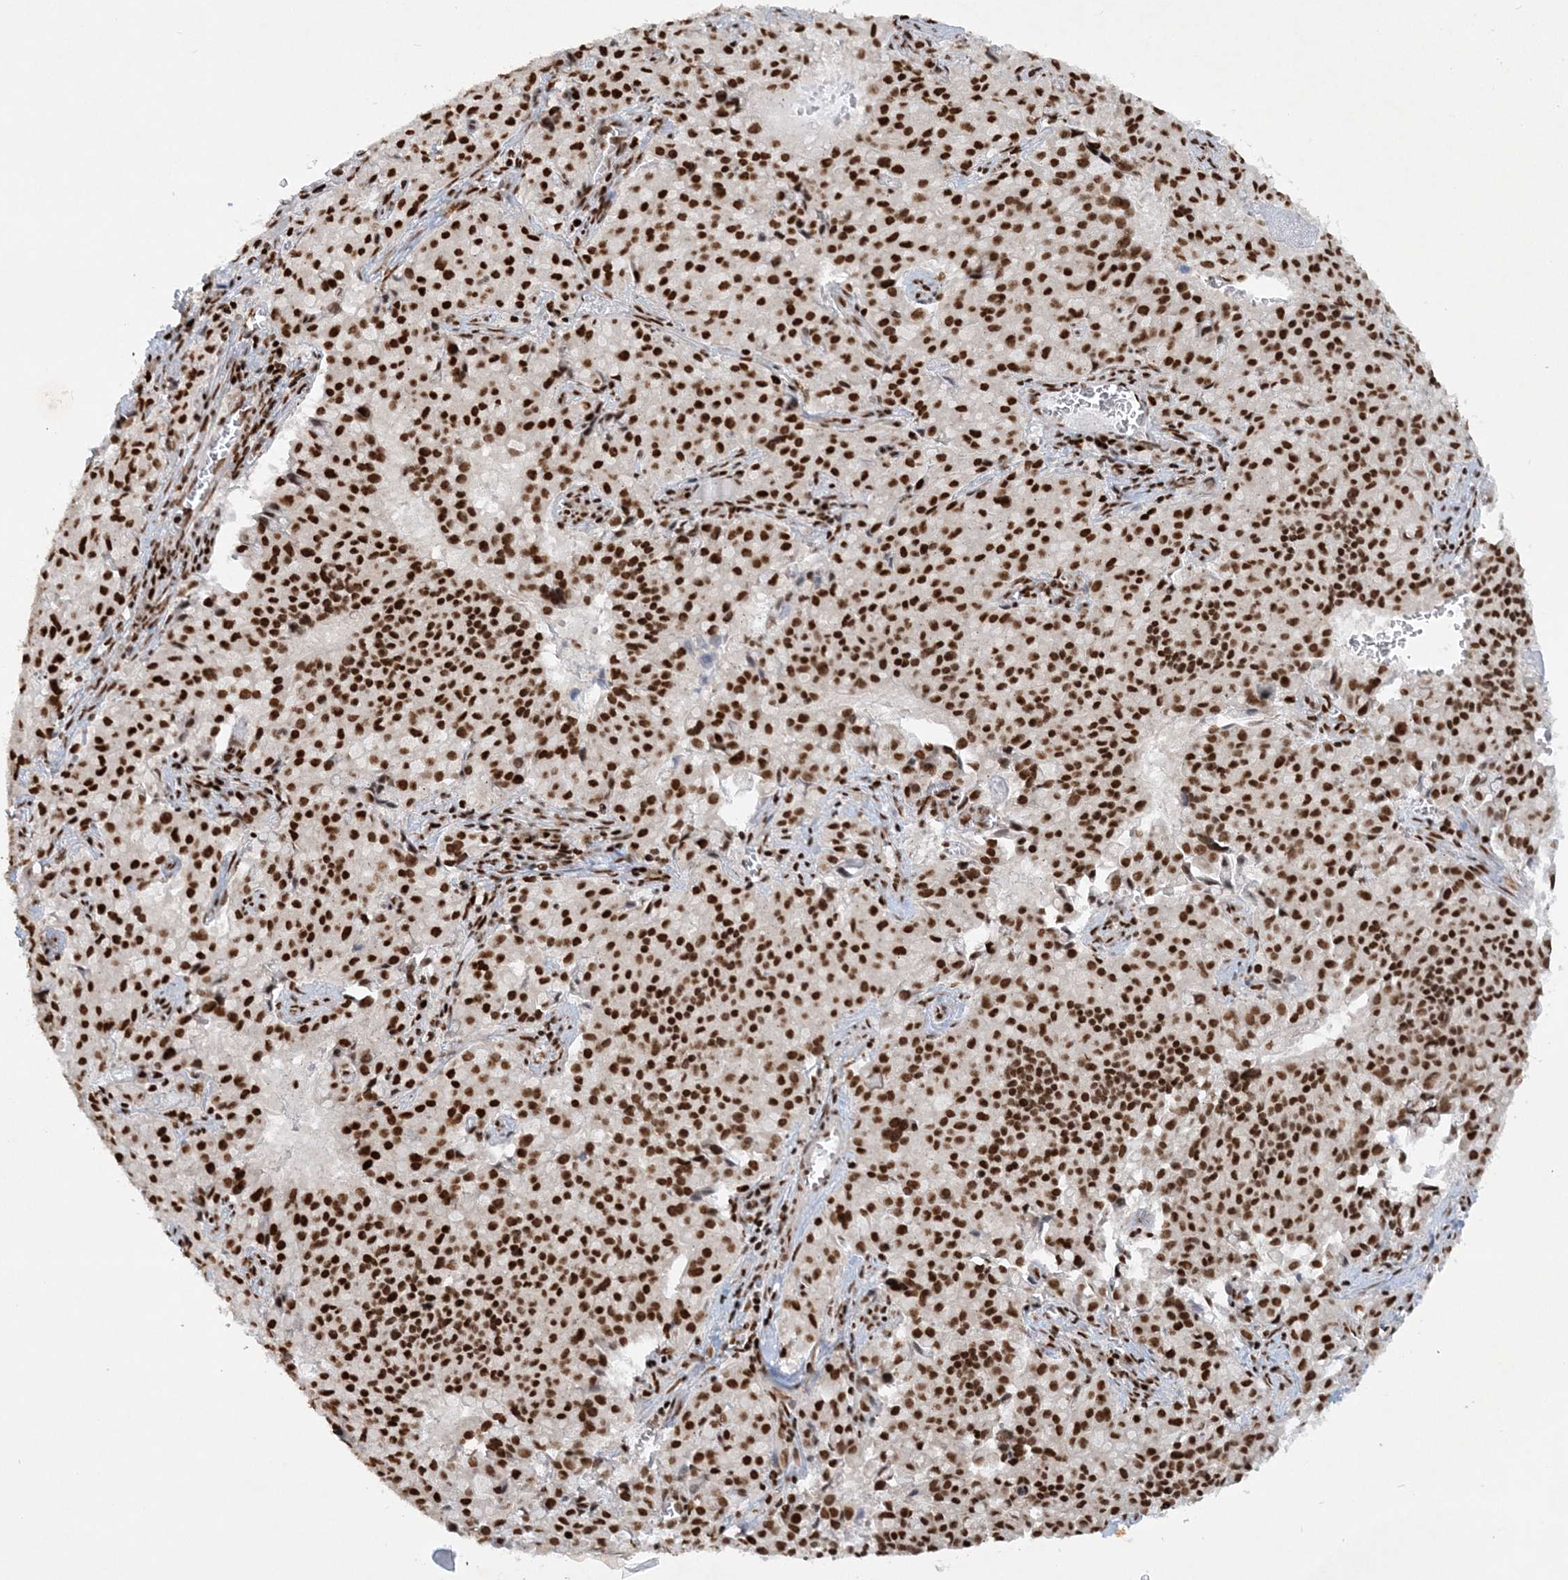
{"staining": {"intensity": "strong", "quantity": ">75%", "location": "nuclear"}, "tissue": "pancreatic cancer", "cell_type": "Tumor cells", "image_type": "cancer", "snomed": [{"axis": "morphology", "description": "Adenocarcinoma, NOS"}, {"axis": "topography", "description": "Pancreas"}], "caption": "An immunohistochemistry (IHC) photomicrograph of neoplastic tissue is shown. Protein staining in brown highlights strong nuclear positivity in adenocarcinoma (pancreatic) within tumor cells.", "gene": "DELE1", "patient": {"sex": "male", "age": 65}}